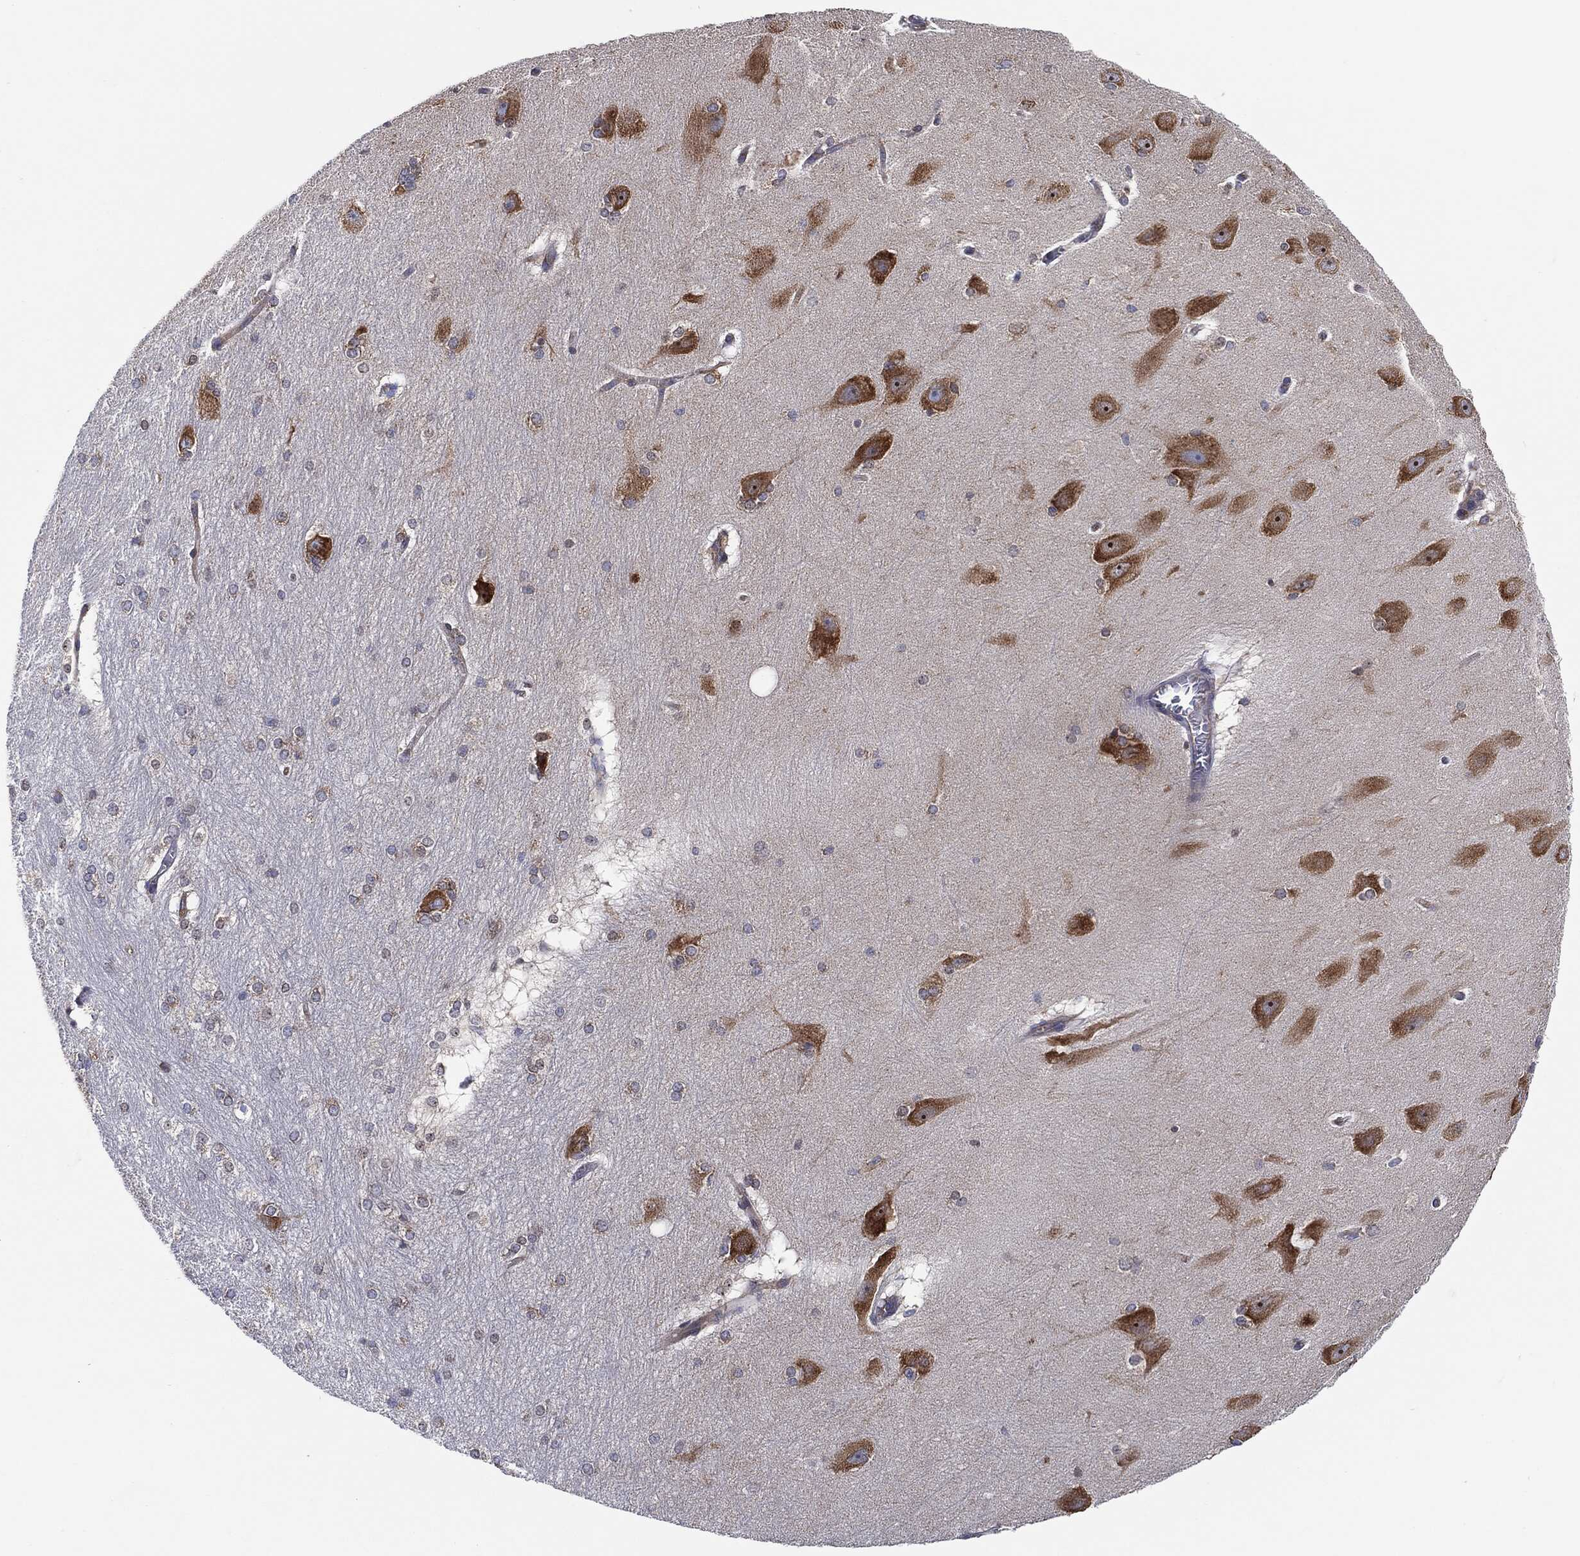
{"staining": {"intensity": "moderate", "quantity": "<25%", "location": "cytoplasmic/membranous"}, "tissue": "hippocampus", "cell_type": "Glial cells", "image_type": "normal", "snomed": [{"axis": "morphology", "description": "Normal tissue, NOS"}, {"axis": "topography", "description": "Cerebral cortex"}, {"axis": "topography", "description": "Hippocampus"}], "caption": "The image displays immunohistochemical staining of benign hippocampus. There is moderate cytoplasmic/membranous staining is identified in about <25% of glial cells.", "gene": "EIF2S2", "patient": {"sex": "female", "age": 19}}